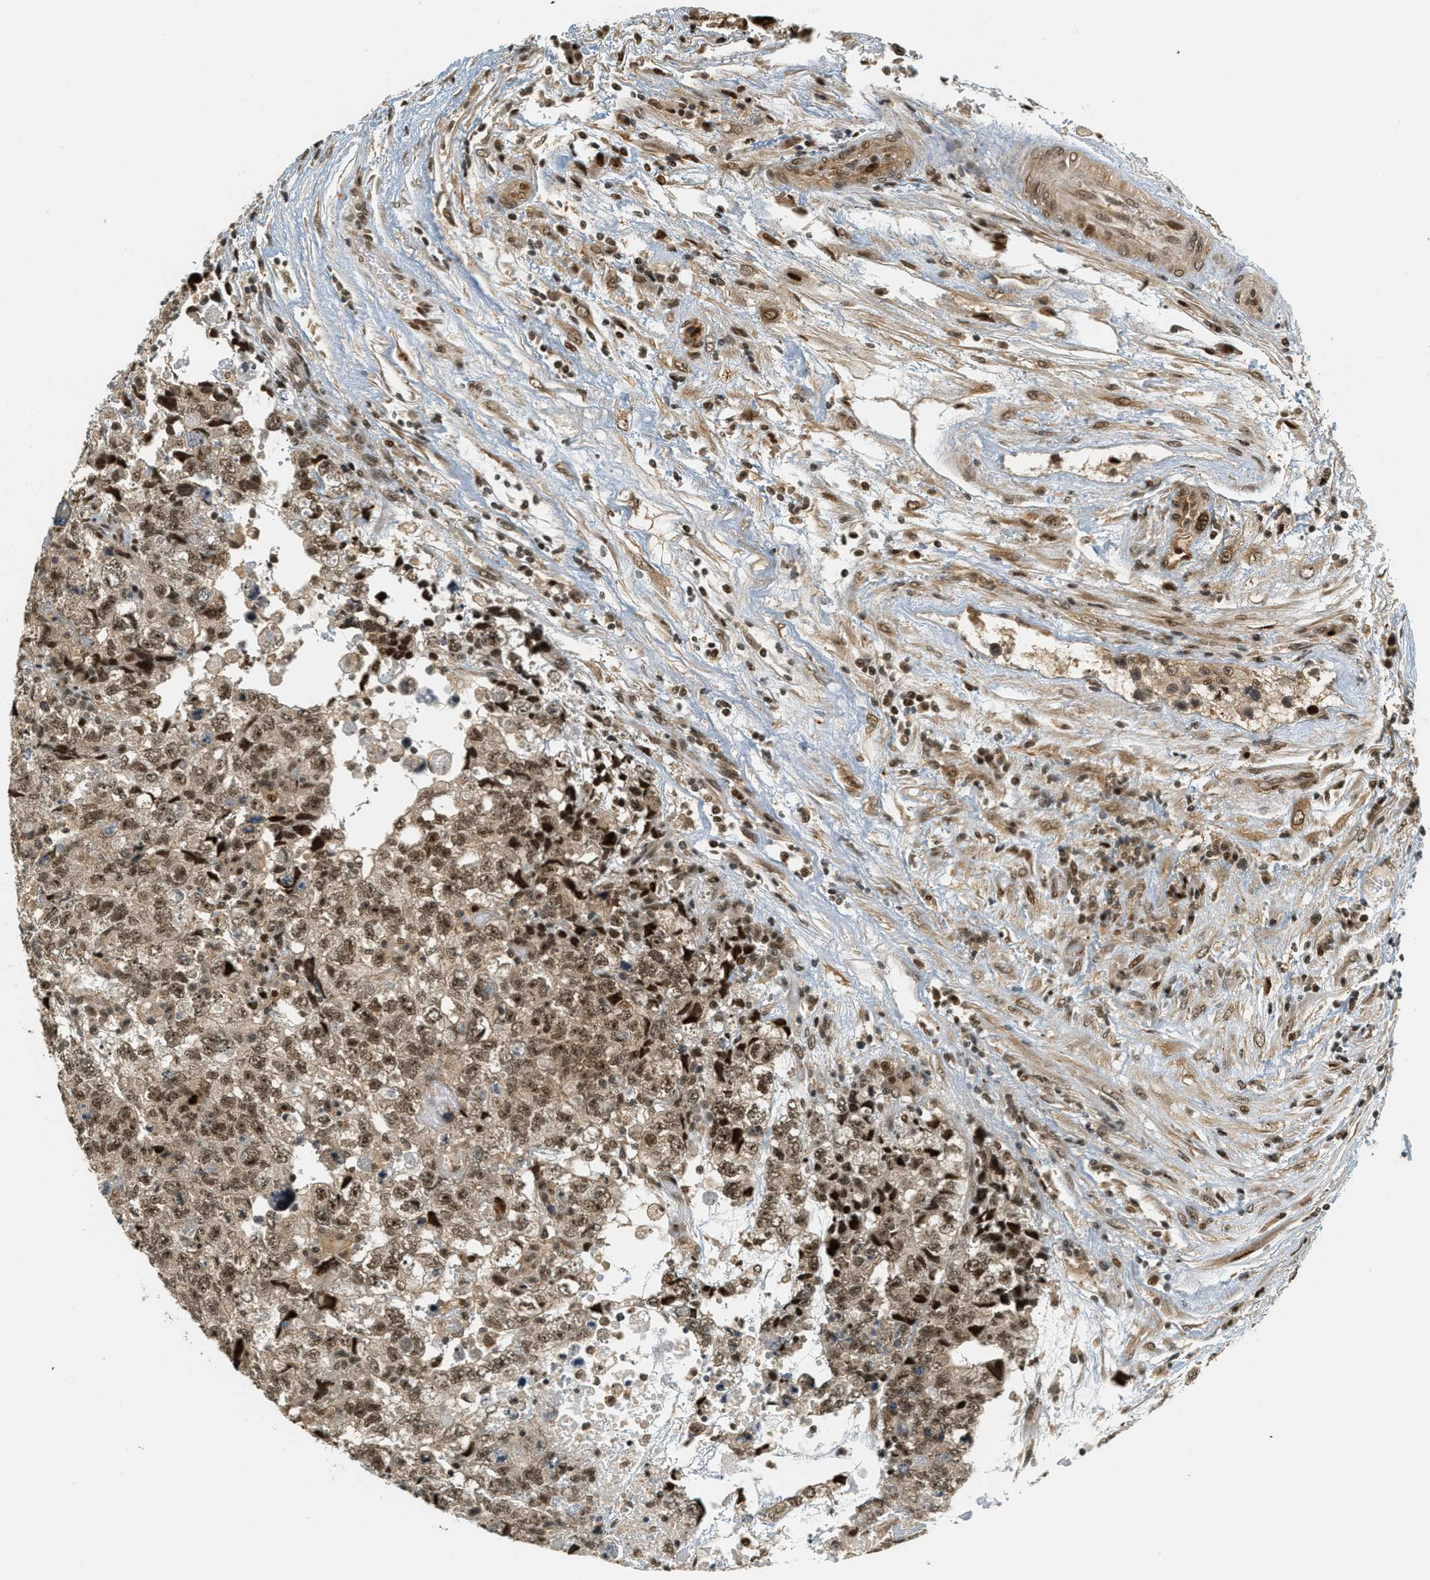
{"staining": {"intensity": "moderate", "quantity": ">75%", "location": "cytoplasmic/membranous,nuclear"}, "tissue": "testis cancer", "cell_type": "Tumor cells", "image_type": "cancer", "snomed": [{"axis": "morphology", "description": "Carcinoma, Embryonal, NOS"}, {"axis": "topography", "description": "Testis"}], "caption": "Immunohistochemical staining of testis embryonal carcinoma exhibits medium levels of moderate cytoplasmic/membranous and nuclear positivity in about >75% of tumor cells.", "gene": "FOXM1", "patient": {"sex": "male", "age": 36}}